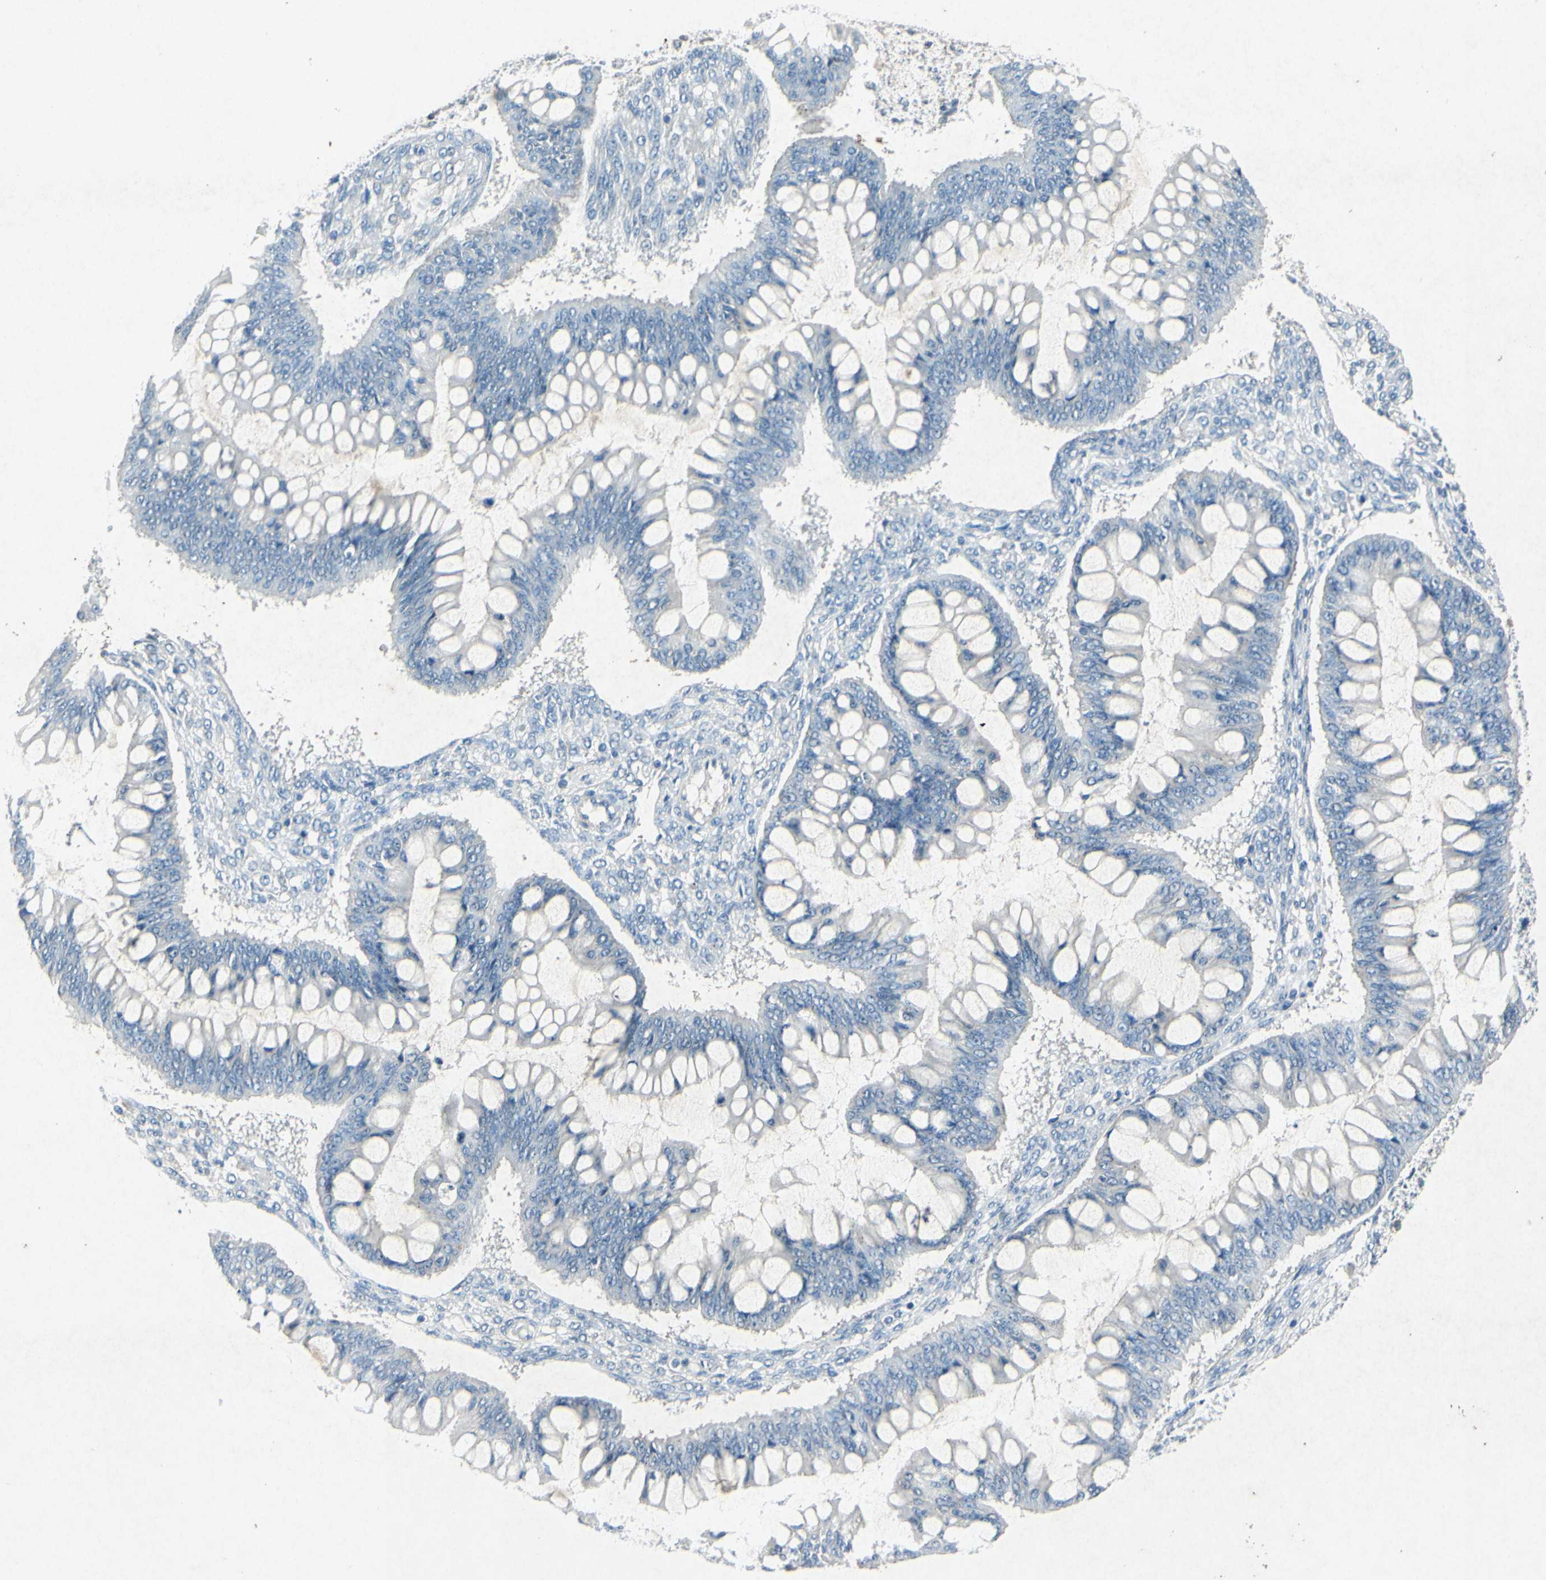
{"staining": {"intensity": "negative", "quantity": "none", "location": "none"}, "tissue": "ovarian cancer", "cell_type": "Tumor cells", "image_type": "cancer", "snomed": [{"axis": "morphology", "description": "Cystadenocarcinoma, mucinous, NOS"}, {"axis": "topography", "description": "Ovary"}], "caption": "Photomicrograph shows no protein staining in tumor cells of ovarian cancer (mucinous cystadenocarcinoma) tissue.", "gene": "SNAP91", "patient": {"sex": "female", "age": 73}}